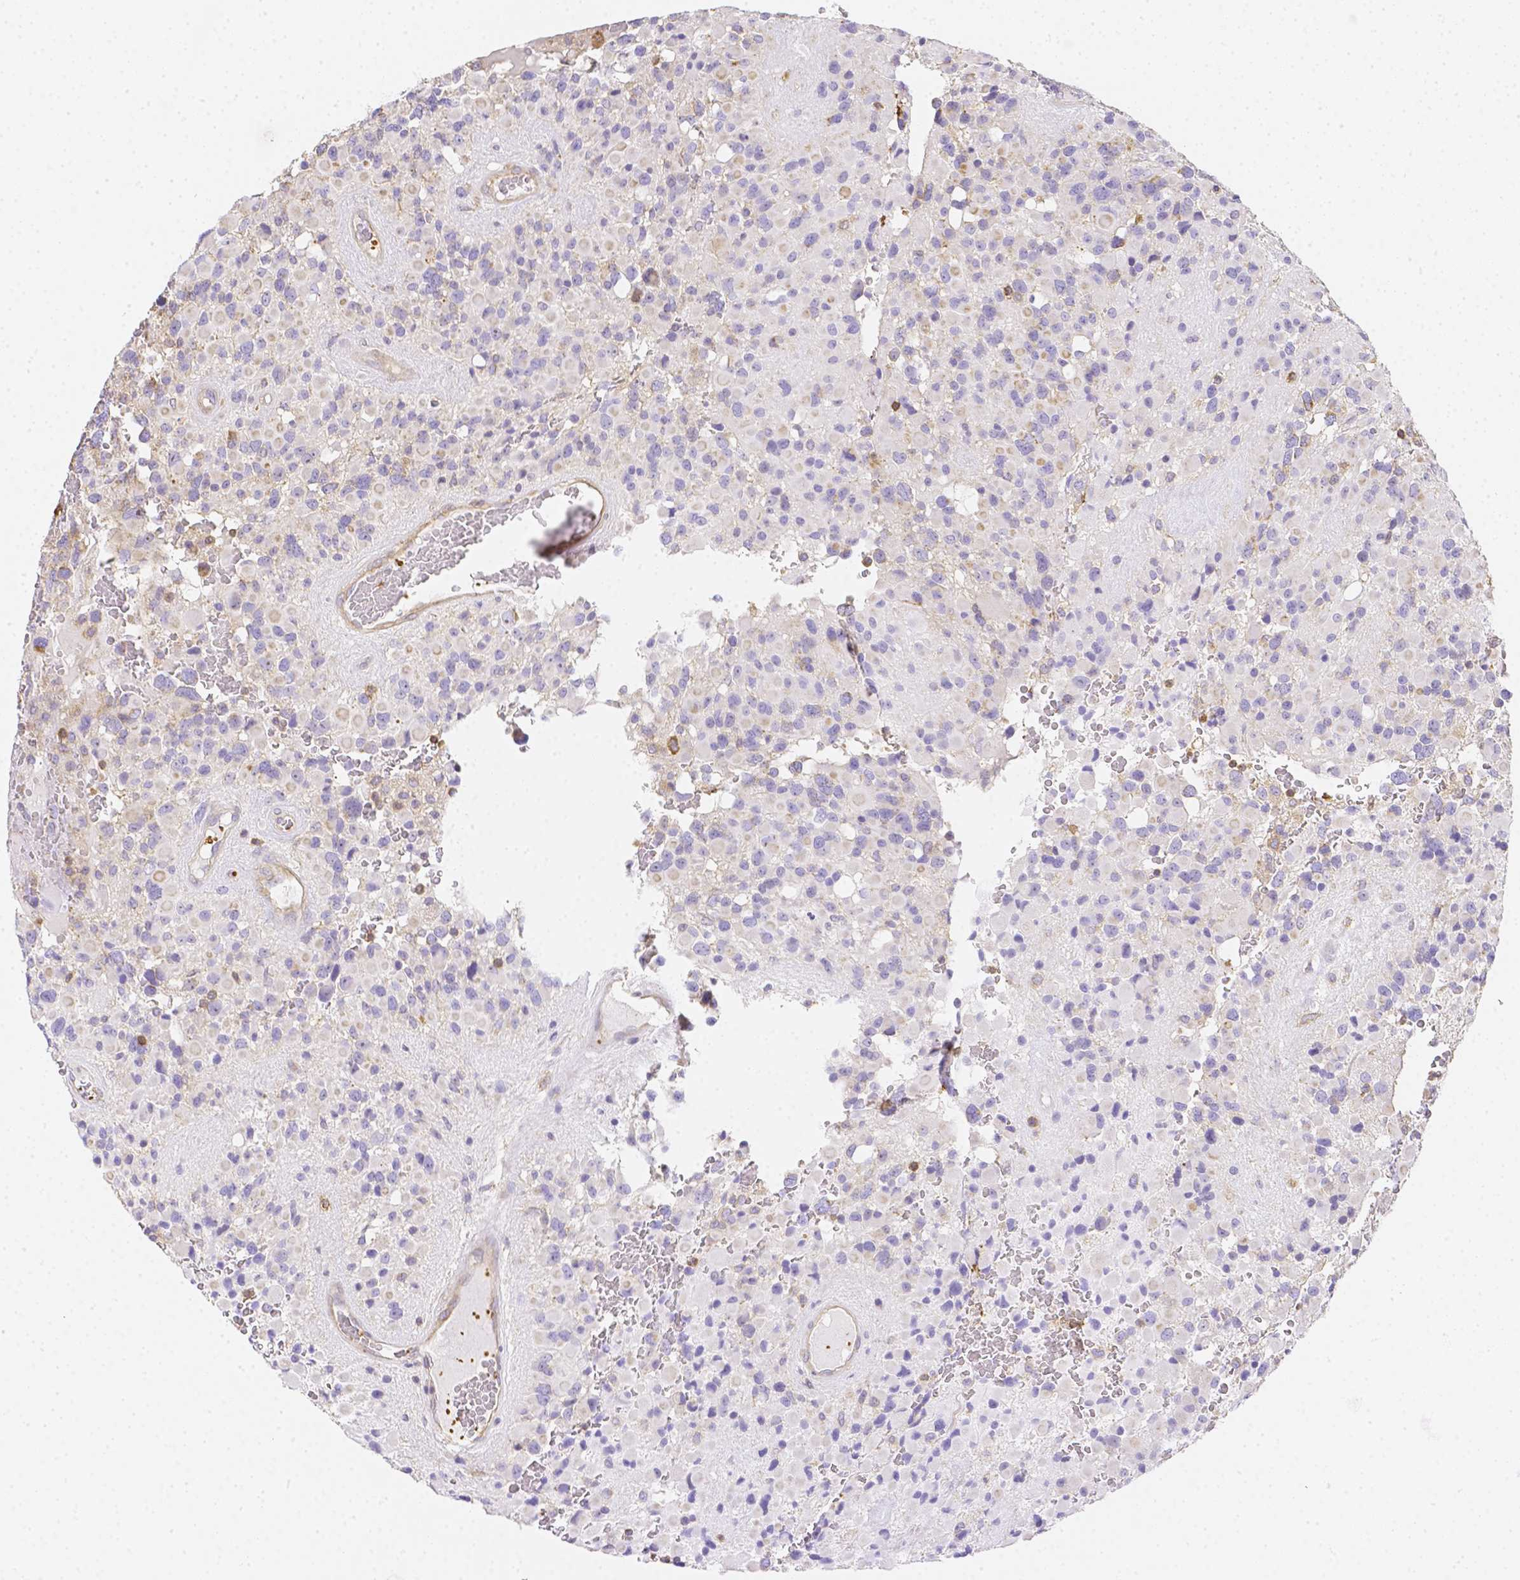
{"staining": {"intensity": "negative", "quantity": "none", "location": "none"}, "tissue": "glioma", "cell_type": "Tumor cells", "image_type": "cancer", "snomed": [{"axis": "morphology", "description": "Glioma, malignant, High grade"}, {"axis": "topography", "description": "Brain"}], "caption": "Micrograph shows no protein staining in tumor cells of glioma tissue.", "gene": "ASAH2", "patient": {"sex": "female", "age": 40}}